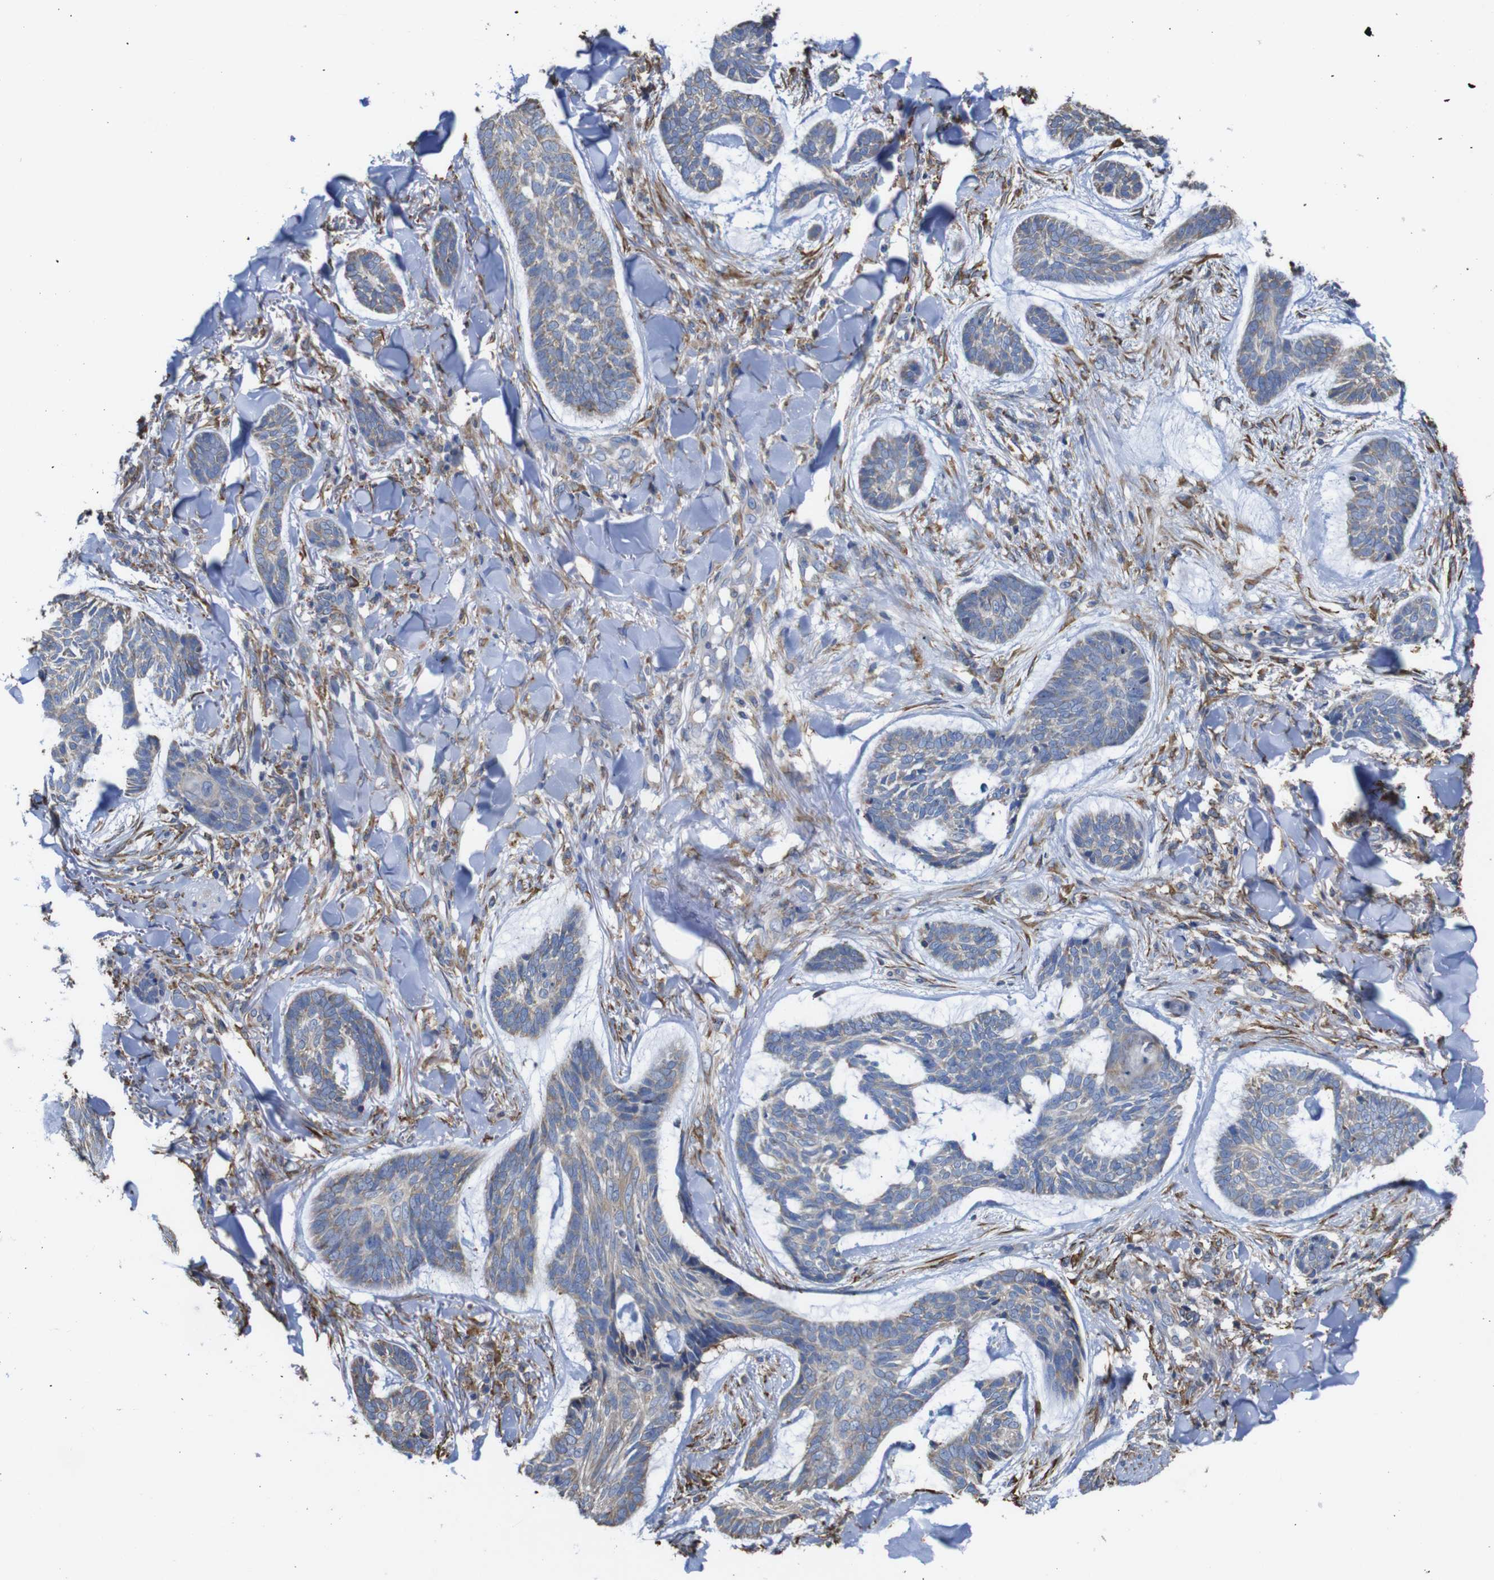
{"staining": {"intensity": "weak", "quantity": "25%-75%", "location": "cytoplasmic/membranous"}, "tissue": "skin cancer", "cell_type": "Tumor cells", "image_type": "cancer", "snomed": [{"axis": "morphology", "description": "Basal cell carcinoma"}, {"axis": "topography", "description": "Skin"}], "caption": "IHC (DAB) staining of basal cell carcinoma (skin) reveals weak cytoplasmic/membranous protein expression in about 25%-75% of tumor cells.", "gene": "PPIB", "patient": {"sex": "male", "age": 43}}